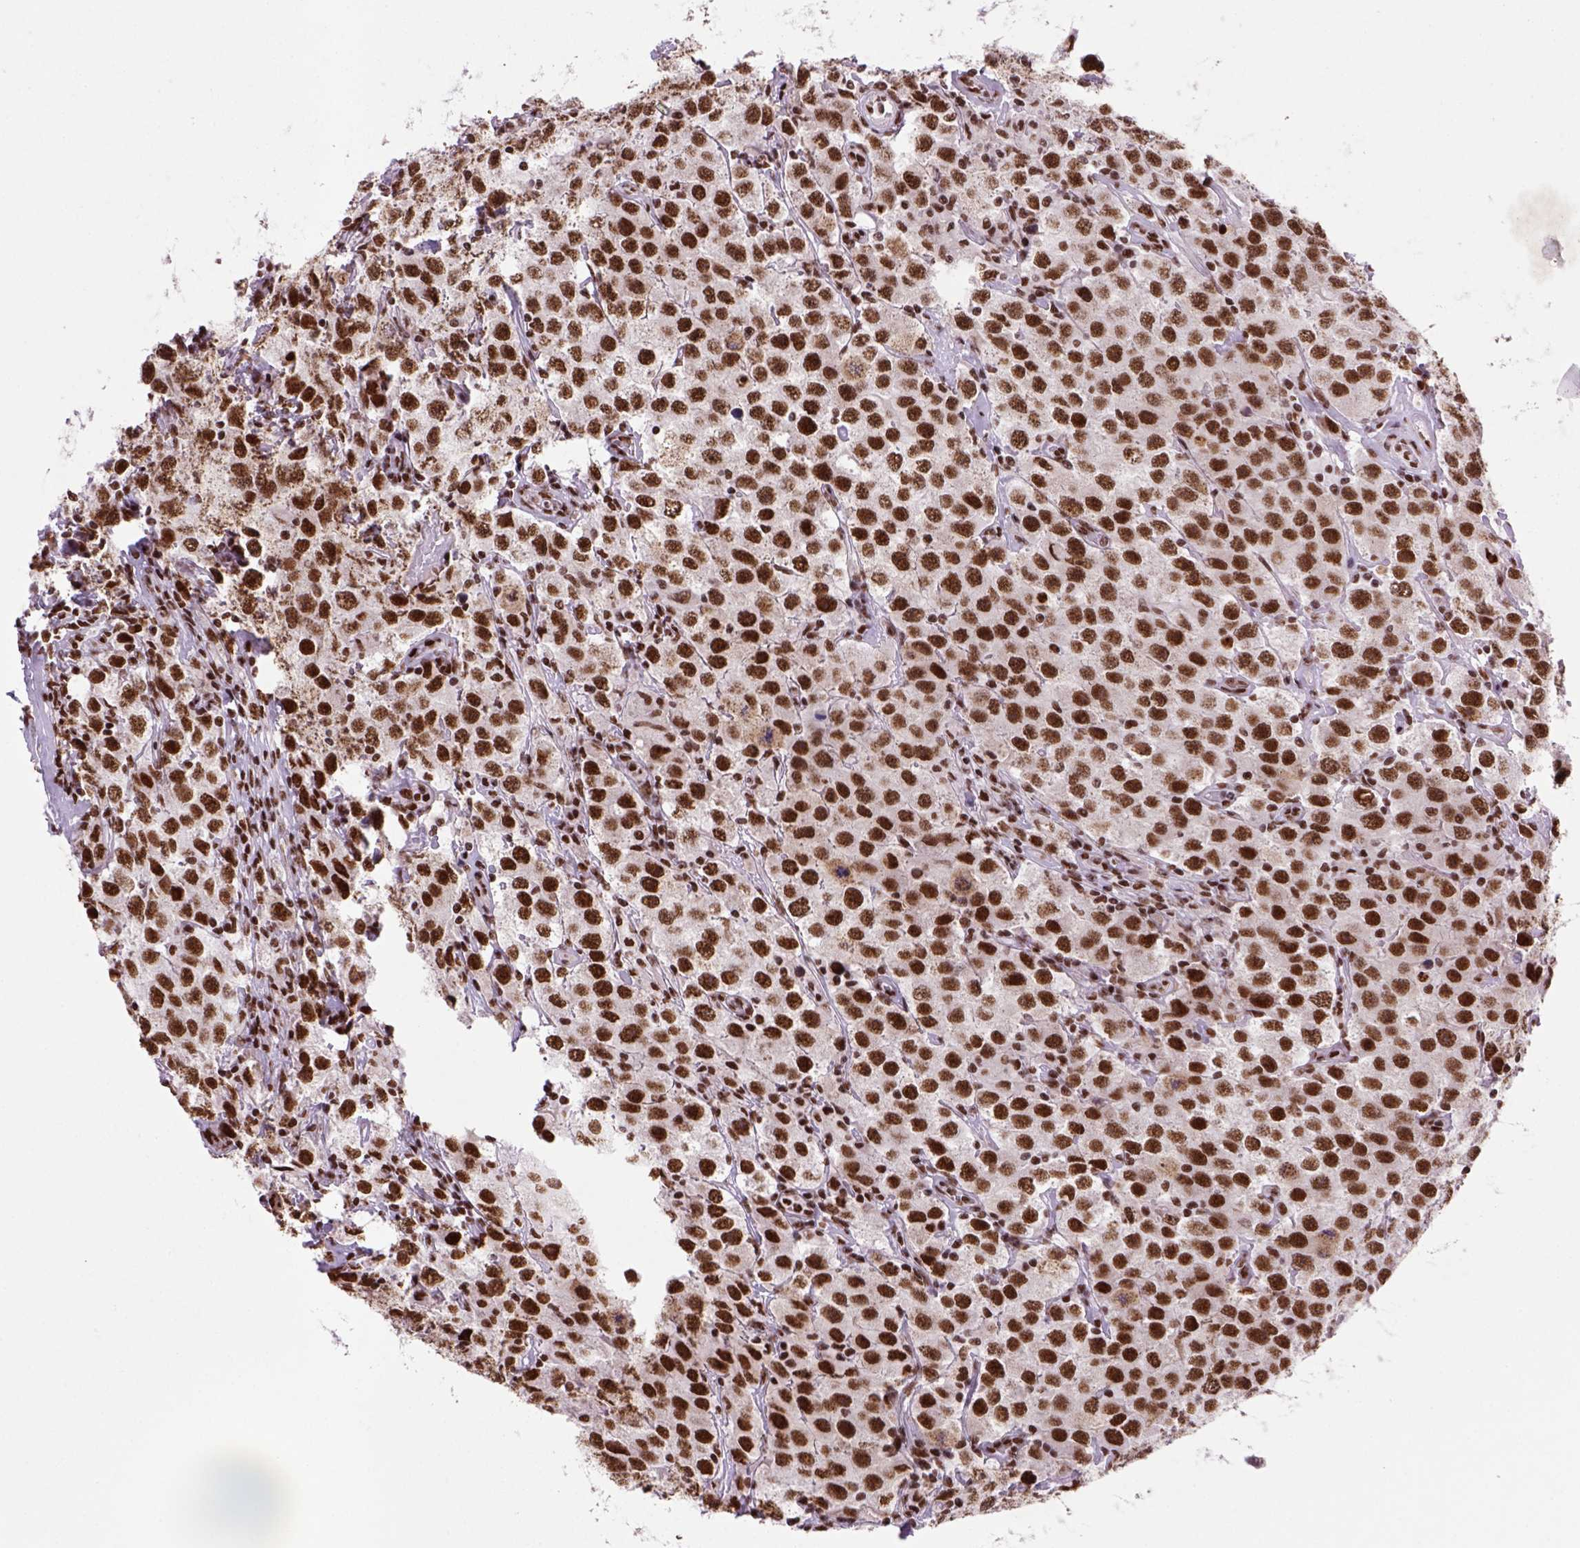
{"staining": {"intensity": "strong", "quantity": ">75%", "location": "nuclear"}, "tissue": "testis cancer", "cell_type": "Tumor cells", "image_type": "cancer", "snomed": [{"axis": "morphology", "description": "Seminoma, NOS"}, {"axis": "topography", "description": "Testis"}], "caption": "An immunohistochemistry photomicrograph of tumor tissue is shown. Protein staining in brown labels strong nuclear positivity in testis seminoma within tumor cells.", "gene": "NSMCE2", "patient": {"sex": "male", "age": 52}}